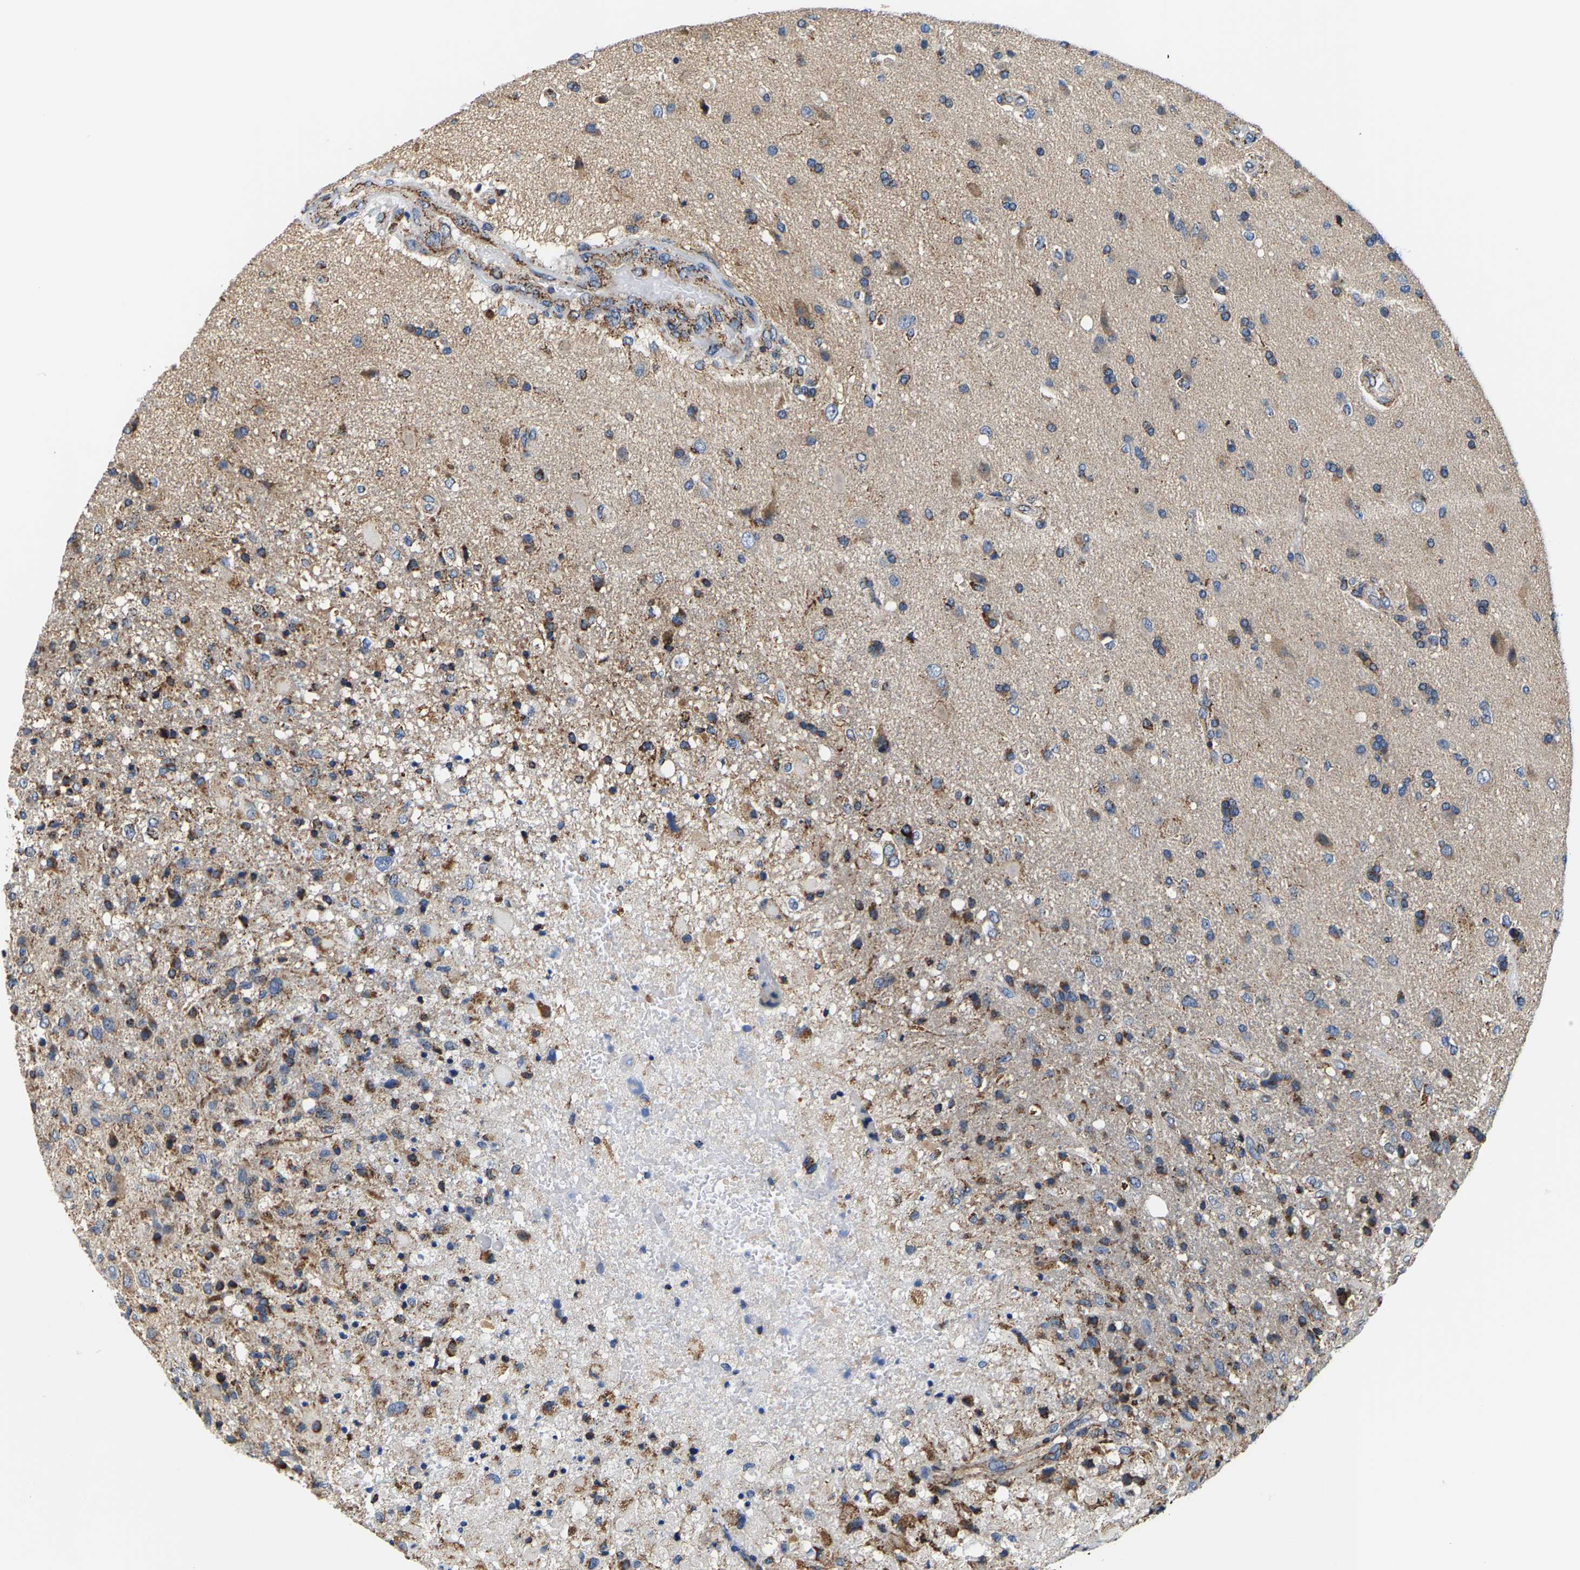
{"staining": {"intensity": "moderate", "quantity": "25%-75%", "location": "cytoplasmic/membranous"}, "tissue": "glioma", "cell_type": "Tumor cells", "image_type": "cancer", "snomed": [{"axis": "morphology", "description": "Glioma, malignant, High grade"}, {"axis": "topography", "description": "Brain"}], "caption": "This is a micrograph of immunohistochemistry staining of glioma, which shows moderate positivity in the cytoplasmic/membranous of tumor cells.", "gene": "SHMT2", "patient": {"sex": "male", "age": 72}}